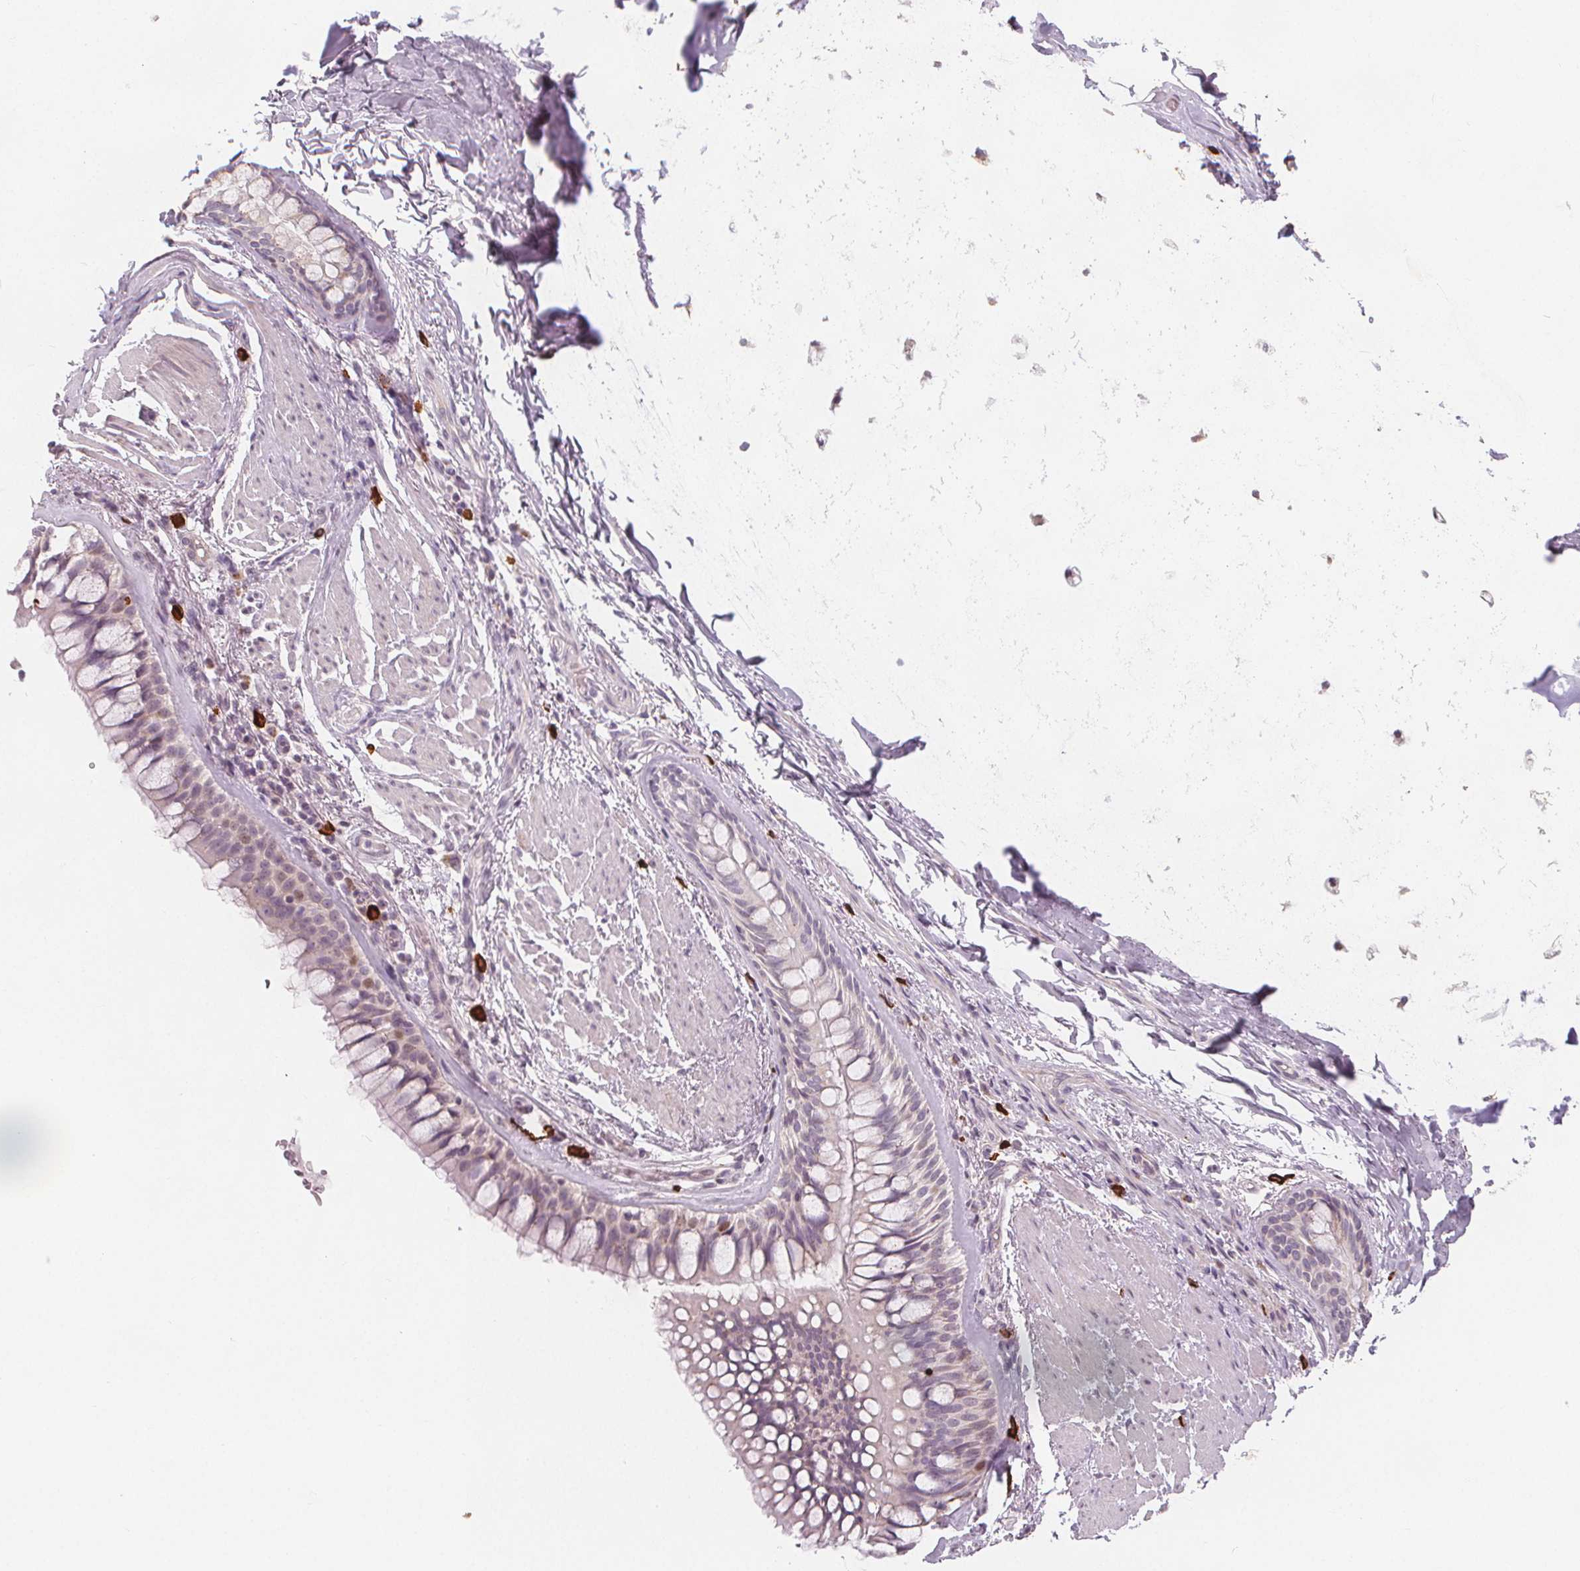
{"staining": {"intensity": "negative", "quantity": "none", "location": "none"}, "tissue": "soft tissue", "cell_type": "Chondrocytes", "image_type": "normal", "snomed": [{"axis": "morphology", "description": "Normal tissue, NOS"}, {"axis": "topography", "description": "Cartilage tissue"}, {"axis": "topography", "description": "Bronchus"}], "caption": "High magnification brightfield microscopy of benign soft tissue stained with DAB (3,3'-diaminobenzidine) (brown) and counterstained with hematoxylin (blue): chondrocytes show no significant expression.", "gene": "TIPIN", "patient": {"sex": "male", "age": 64}}